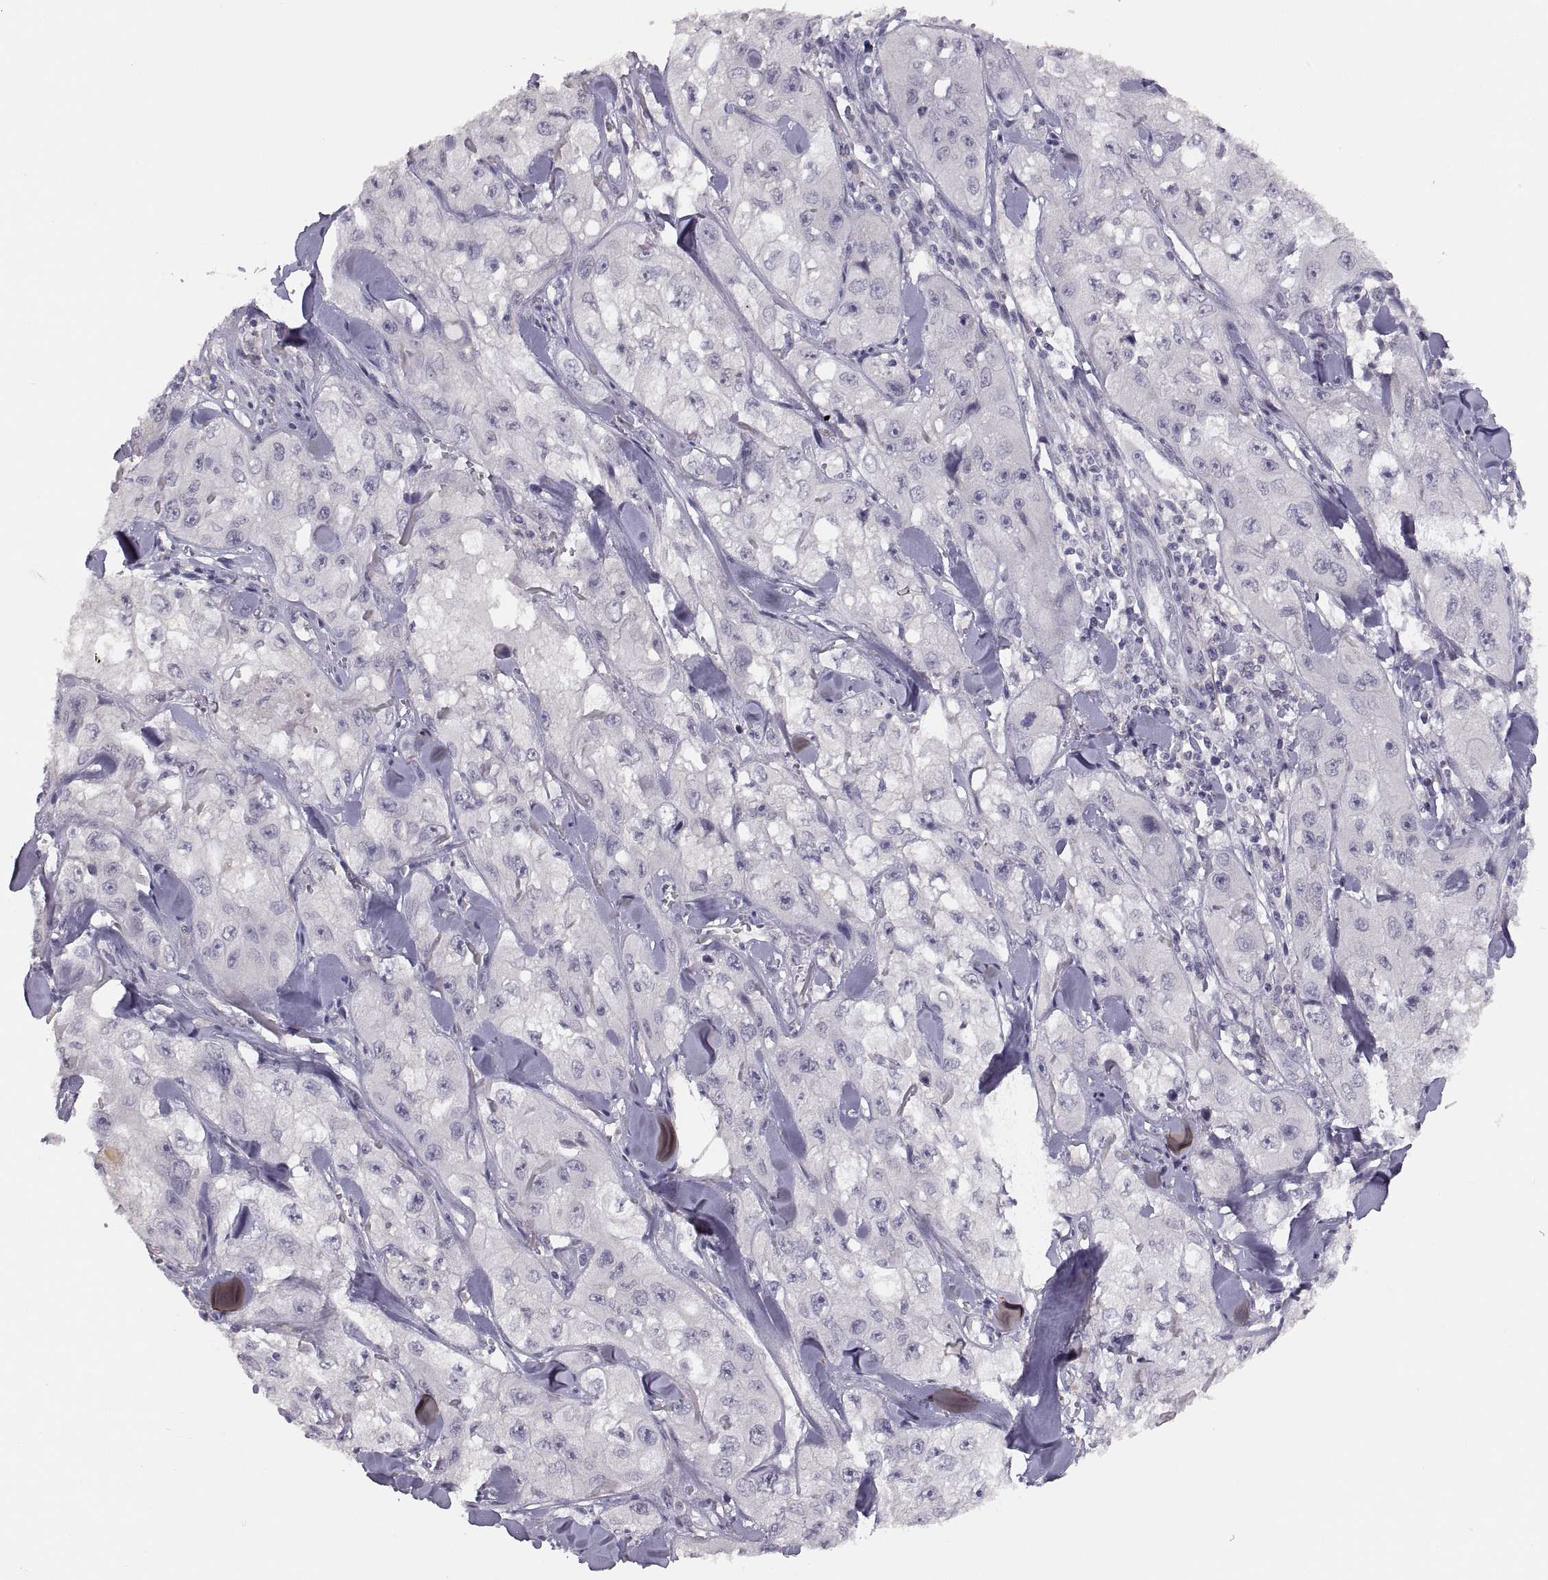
{"staining": {"intensity": "negative", "quantity": "none", "location": "none"}, "tissue": "skin cancer", "cell_type": "Tumor cells", "image_type": "cancer", "snomed": [{"axis": "morphology", "description": "Squamous cell carcinoma, NOS"}, {"axis": "topography", "description": "Skin"}, {"axis": "topography", "description": "Subcutis"}], "caption": "Immunohistochemistry image of neoplastic tissue: skin cancer (squamous cell carcinoma) stained with DAB (3,3'-diaminobenzidine) reveals no significant protein positivity in tumor cells.", "gene": "CDH2", "patient": {"sex": "male", "age": 73}}